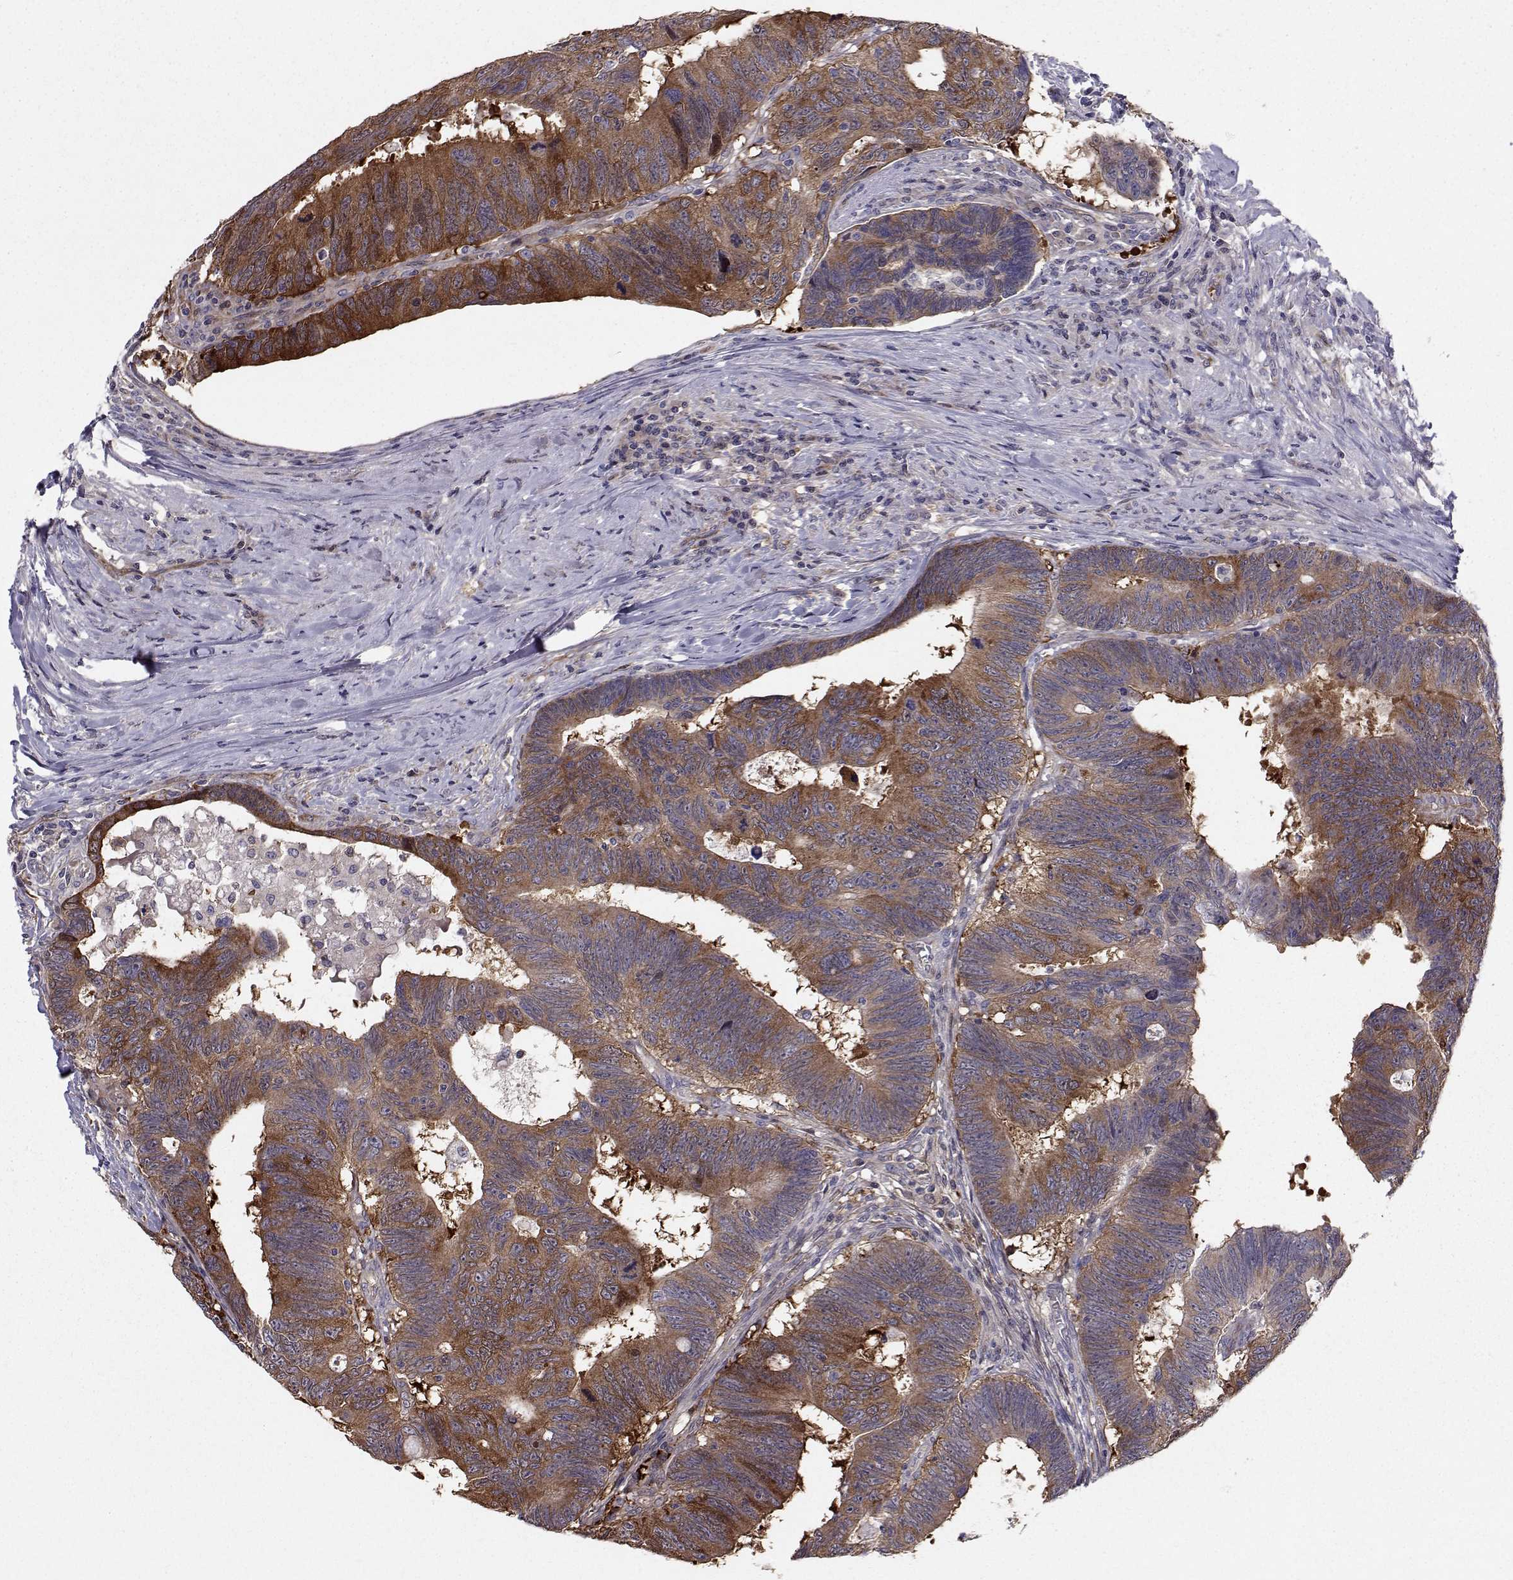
{"staining": {"intensity": "strong", "quantity": "25%-75%", "location": "cytoplasmic/membranous"}, "tissue": "colorectal cancer", "cell_type": "Tumor cells", "image_type": "cancer", "snomed": [{"axis": "morphology", "description": "Adenocarcinoma, NOS"}, {"axis": "topography", "description": "Colon"}], "caption": "The photomicrograph exhibits a brown stain indicating the presence of a protein in the cytoplasmic/membranous of tumor cells in colorectal adenocarcinoma.", "gene": "HSP90AB1", "patient": {"sex": "female", "age": 77}}